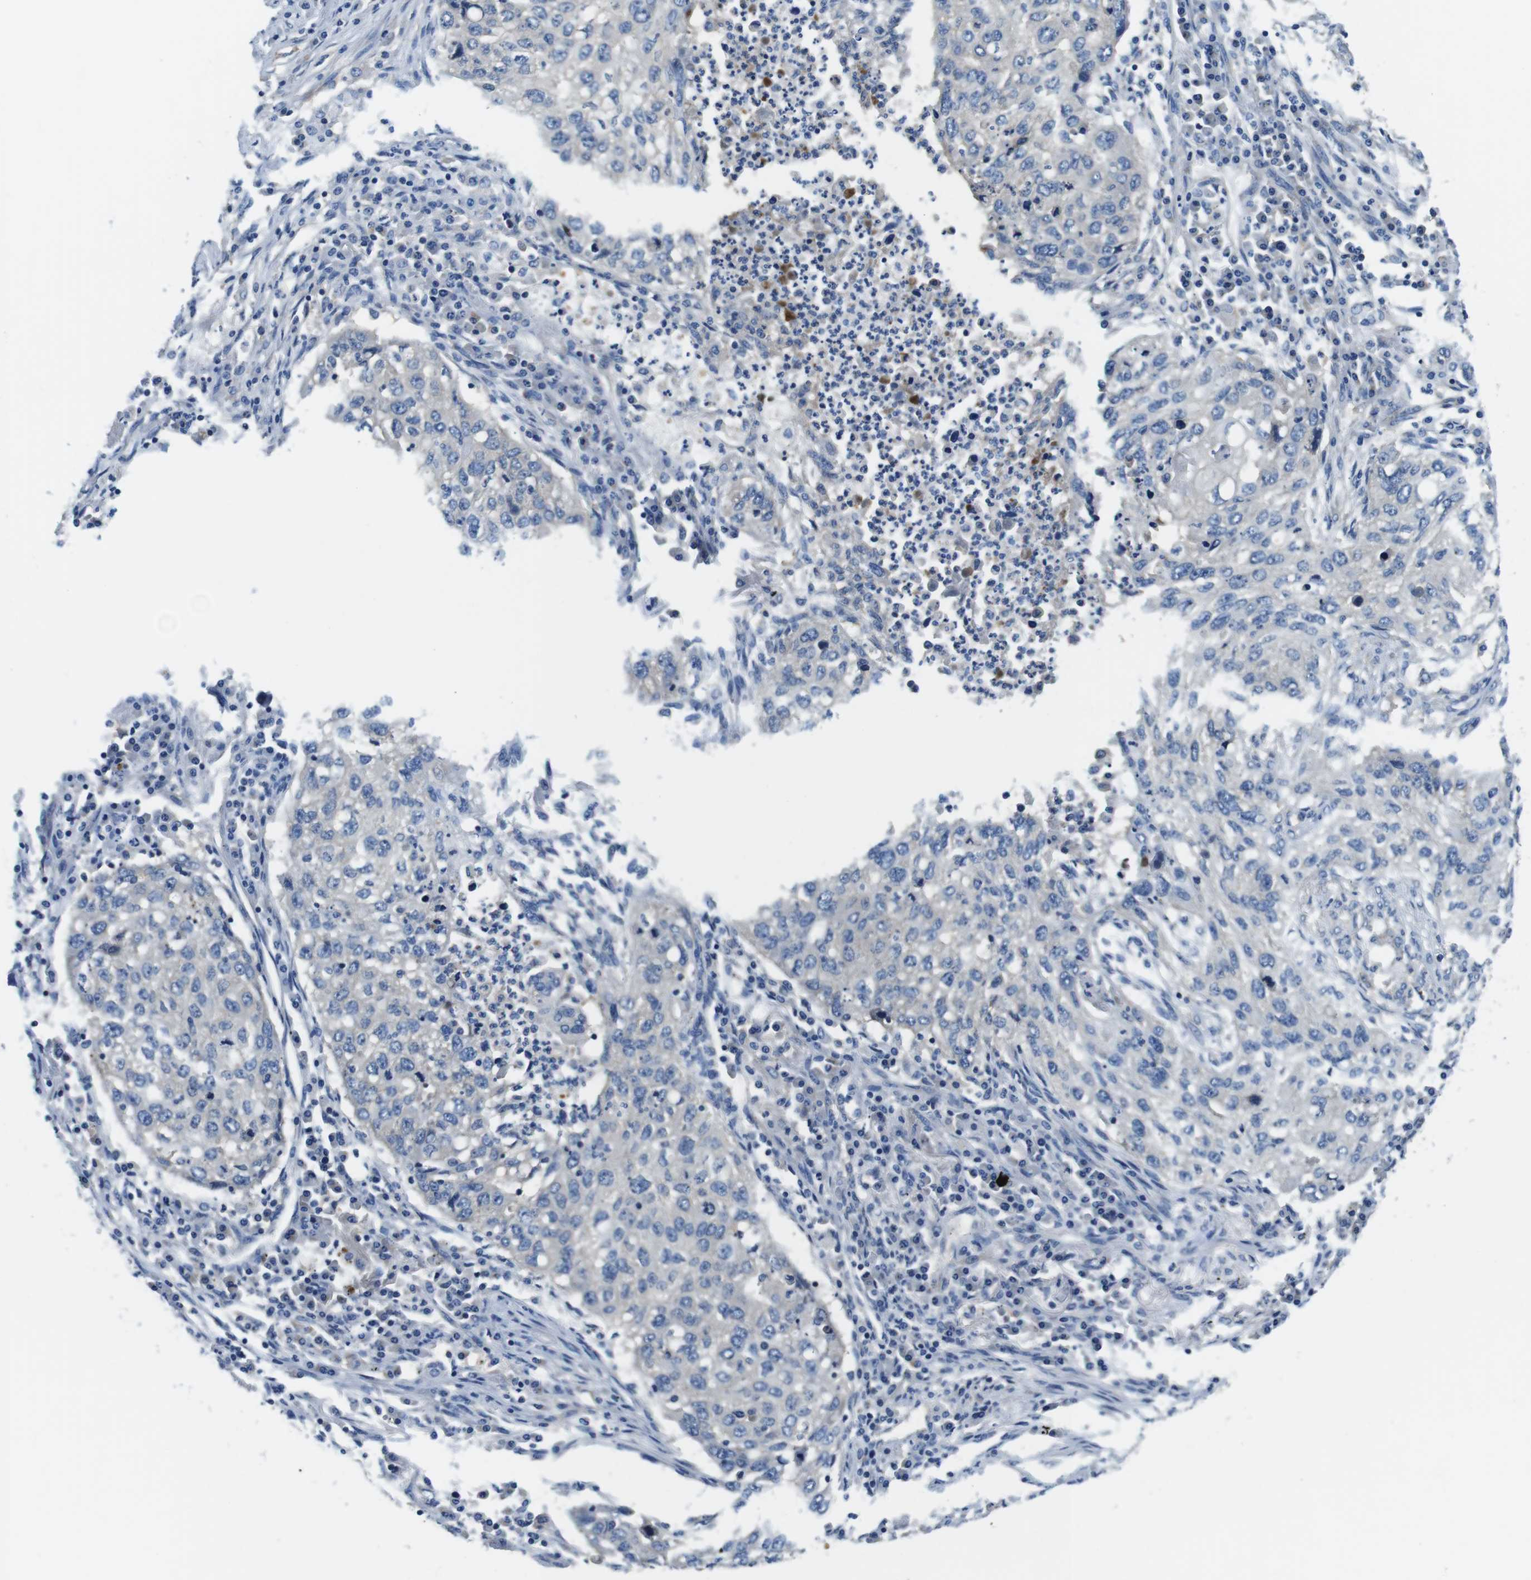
{"staining": {"intensity": "negative", "quantity": "none", "location": "none"}, "tissue": "lung cancer", "cell_type": "Tumor cells", "image_type": "cancer", "snomed": [{"axis": "morphology", "description": "Squamous cell carcinoma, NOS"}, {"axis": "topography", "description": "Lung"}], "caption": "IHC image of human lung squamous cell carcinoma stained for a protein (brown), which shows no expression in tumor cells. Nuclei are stained in blue.", "gene": "DENND4C", "patient": {"sex": "female", "age": 63}}